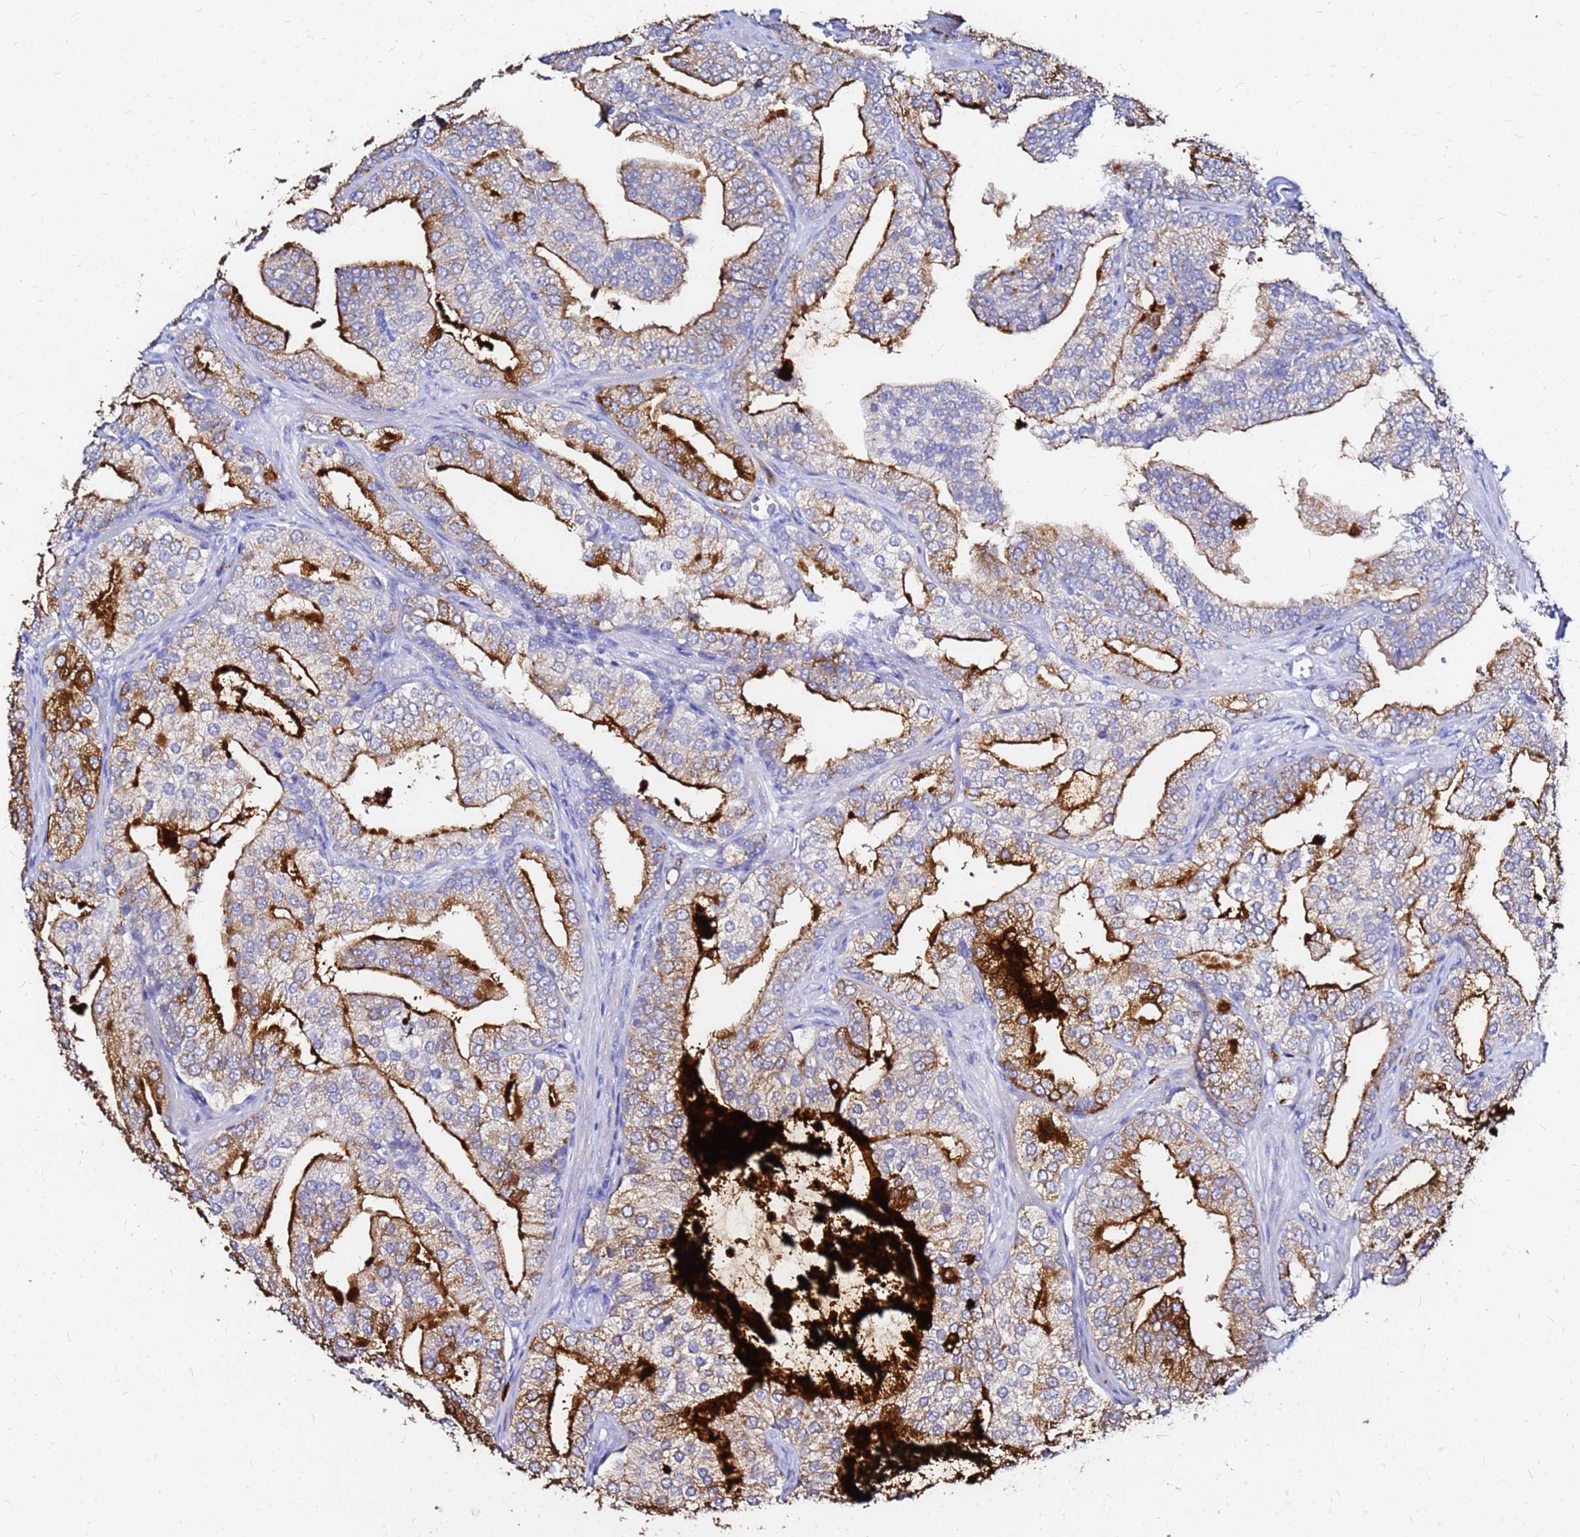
{"staining": {"intensity": "moderate", "quantity": "25%-75%", "location": "cytoplasmic/membranous"}, "tissue": "prostate cancer", "cell_type": "Tumor cells", "image_type": "cancer", "snomed": [{"axis": "morphology", "description": "Adenocarcinoma, High grade"}, {"axis": "topography", "description": "Prostate"}], "caption": "A high-resolution histopathology image shows immunohistochemistry (IHC) staining of prostate cancer (high-grade adenocarcinoma), which shows moderate cytoplasmic/membranous expression in approximately 25%-75% of tumor cells.", "gene": "FAM183A", "patient": {"sex": "male", "age": 50}}